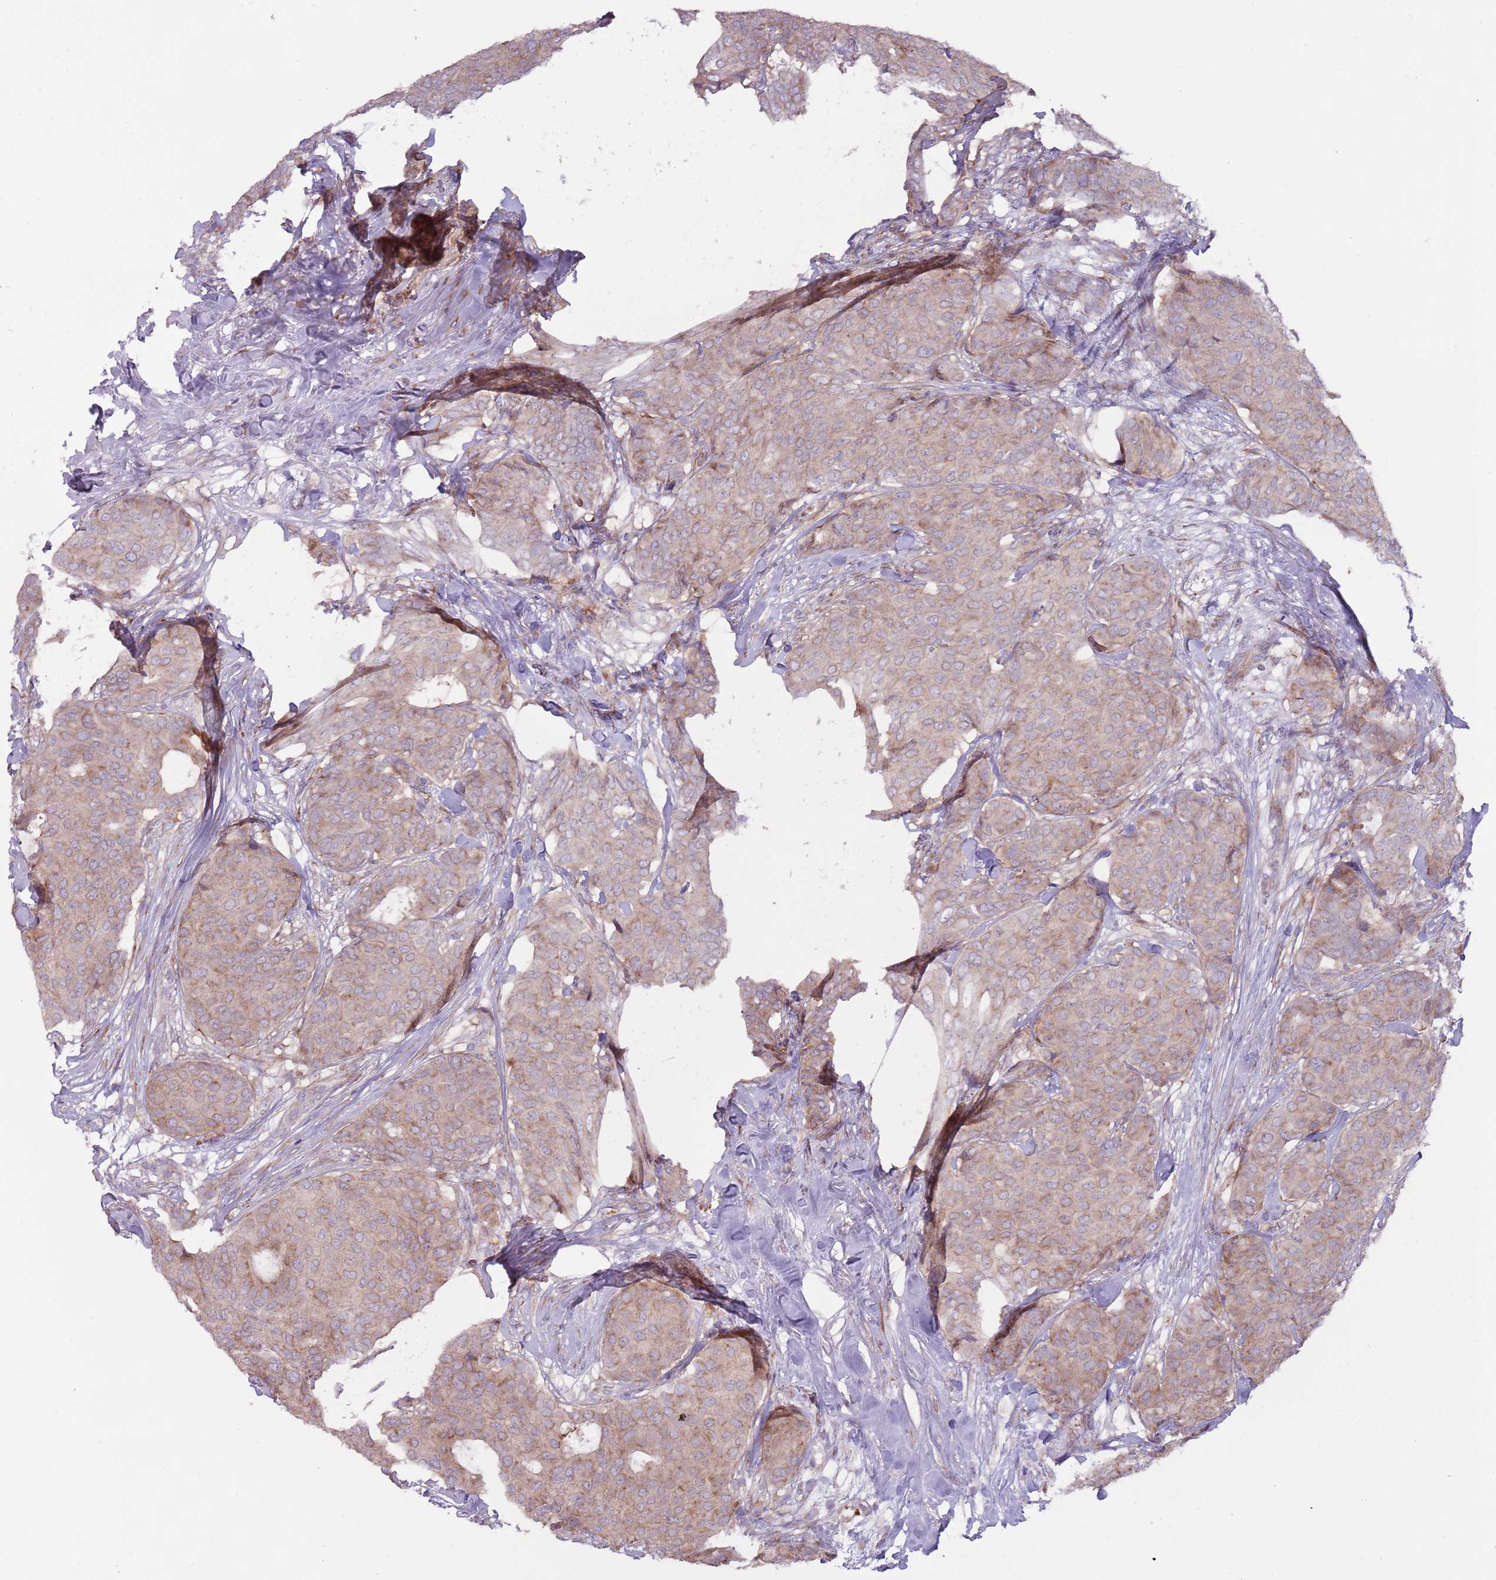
{"staining": {"intensity": "weak", "quantity": "25%-75%", "location": "cytoplasmic/membranous"}, "tissue": "breast cancer", "cell_type": "Tumor cells", "image_type": "cancer", "snomed": [{"axis": "morphology", "description": "Duct carcinoma"}, {"axis": "topography", "description": "Breast"}], "caption": "The micrograph shows a brown stain indicating the presence of a protein in the cytoplasmic/membranous of tumor cells in breast cancer. Using DAB (3,3'-diaminobenzidine) (brown) and hematoxylin (blue) stains, captured at high magnification using brightfield microscopy.", "gene": "CCDC150", "patient": {"sex": "female", "age": 75}}